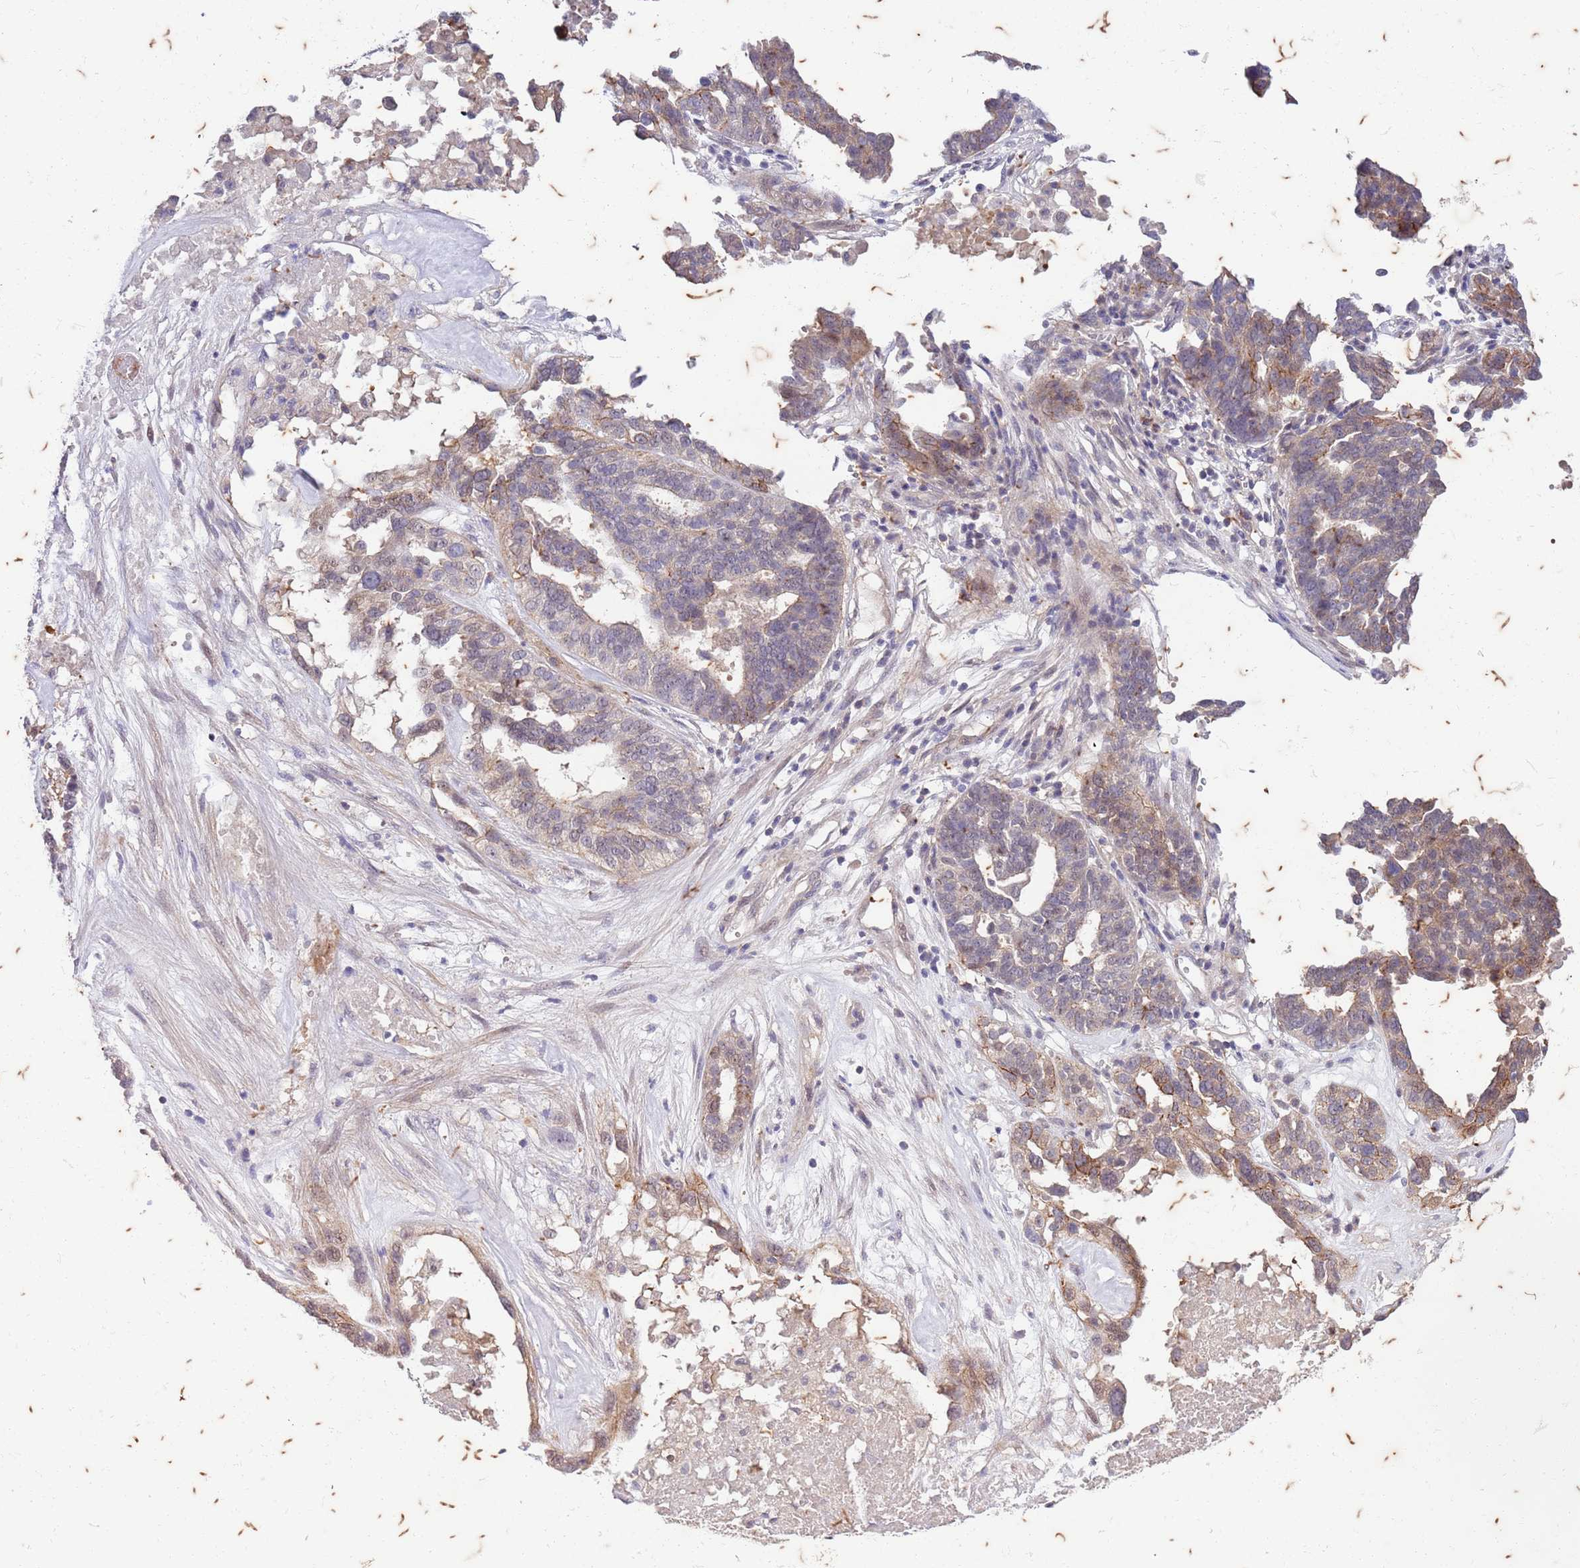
{"staining": {"intensity": "moderate", "quantity": "<25%", "location": "cytoplasmic/membranous"}, "tissue": "ovarian cancer", "cell_type": "Tumor cells", "image_type": "cancer", "snomed": [{"axis": "morphology", "description": "Cystadenocarcinoma, serous, NOS"}, {"axis": "topography", "description": "Ovary"}], "caption": "Tumor cells display moderate cytoplasmic/membranous positivity in approximately <25% of cells in ovarian cancer (serous cystadenocarcinoma). (IHC, brightfield microscopy, high magnification).", "gene": "RAPGEF3", "patient": {"sex": "female", "age": 59}}